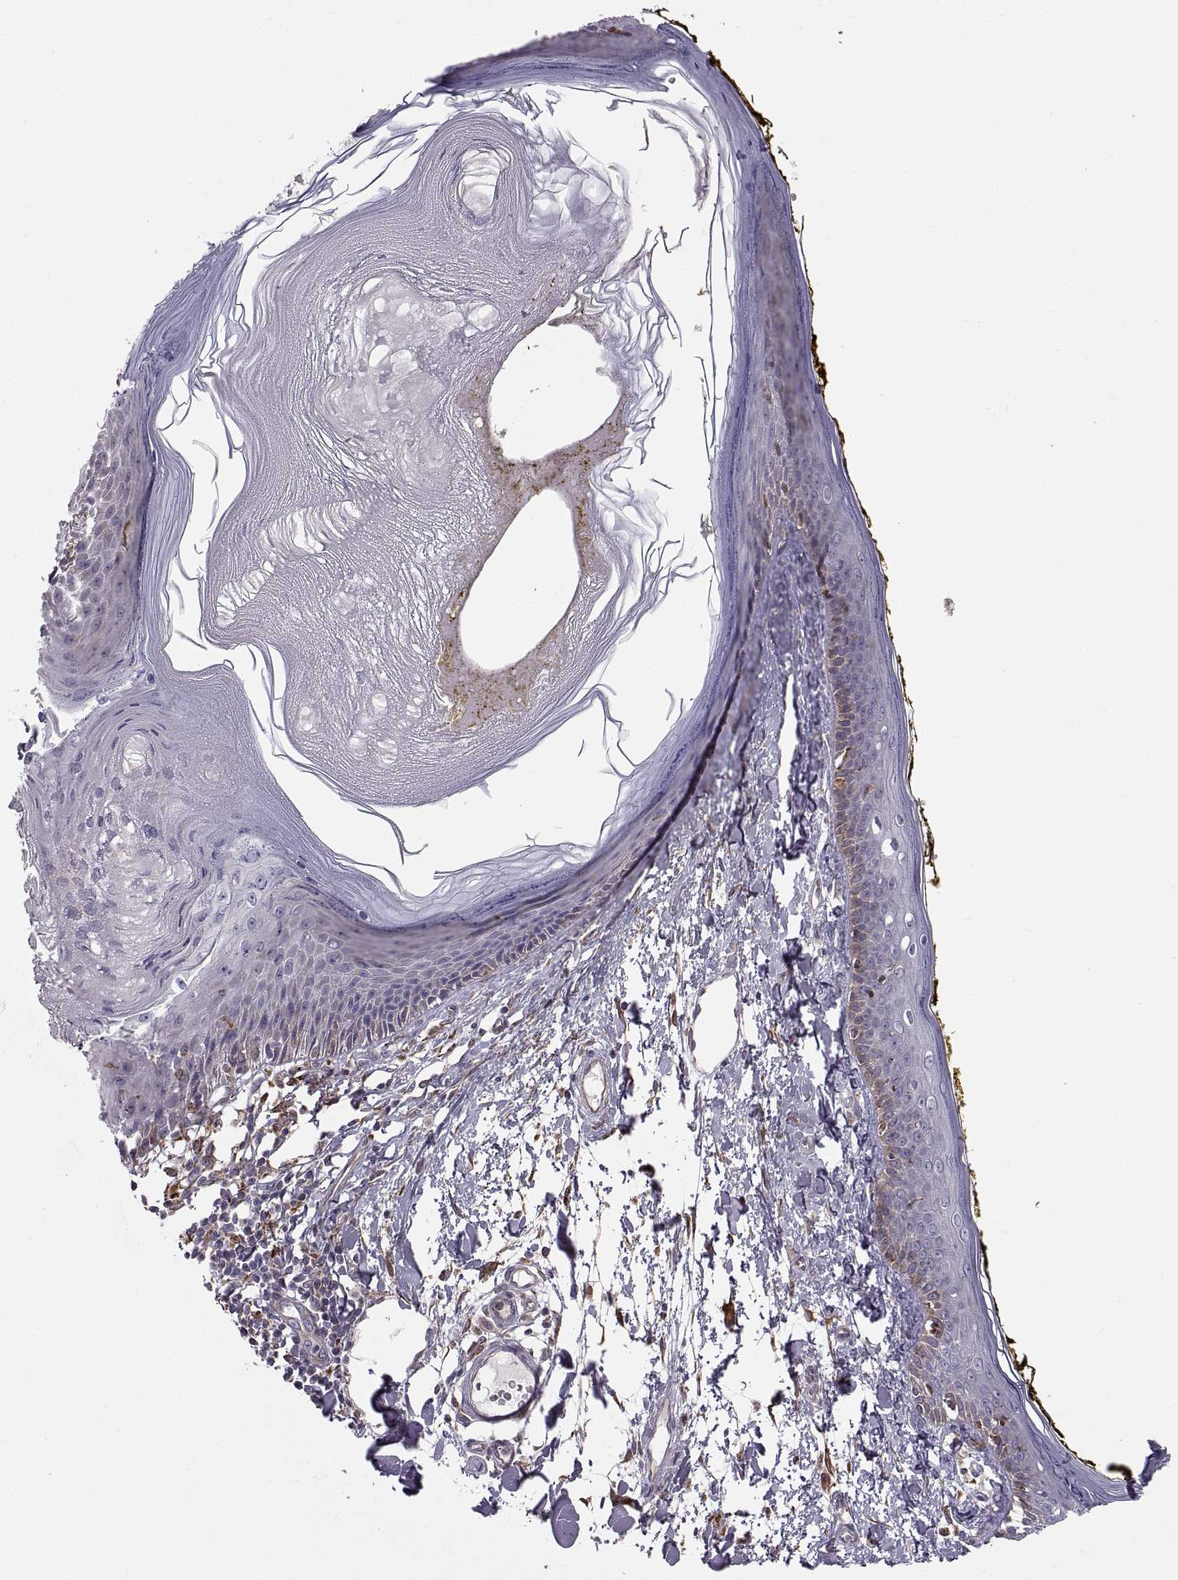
{"staining": {"intensity": "negative", "quantity": "none", "location": "none"}, "tissue": "skin", "cell_type": "Fibroblasts", "image_type": "normal", "snomed": [{"axis": "morphology", "description": "Normal tissue, NOS"}, {"axis": "topography", "description": "Skin"}], "caption": "Fibroblasts show no significant expression in benign skin.", "gene": "PLEKHB2", "patient": {"sex": "male", "age": 76}}